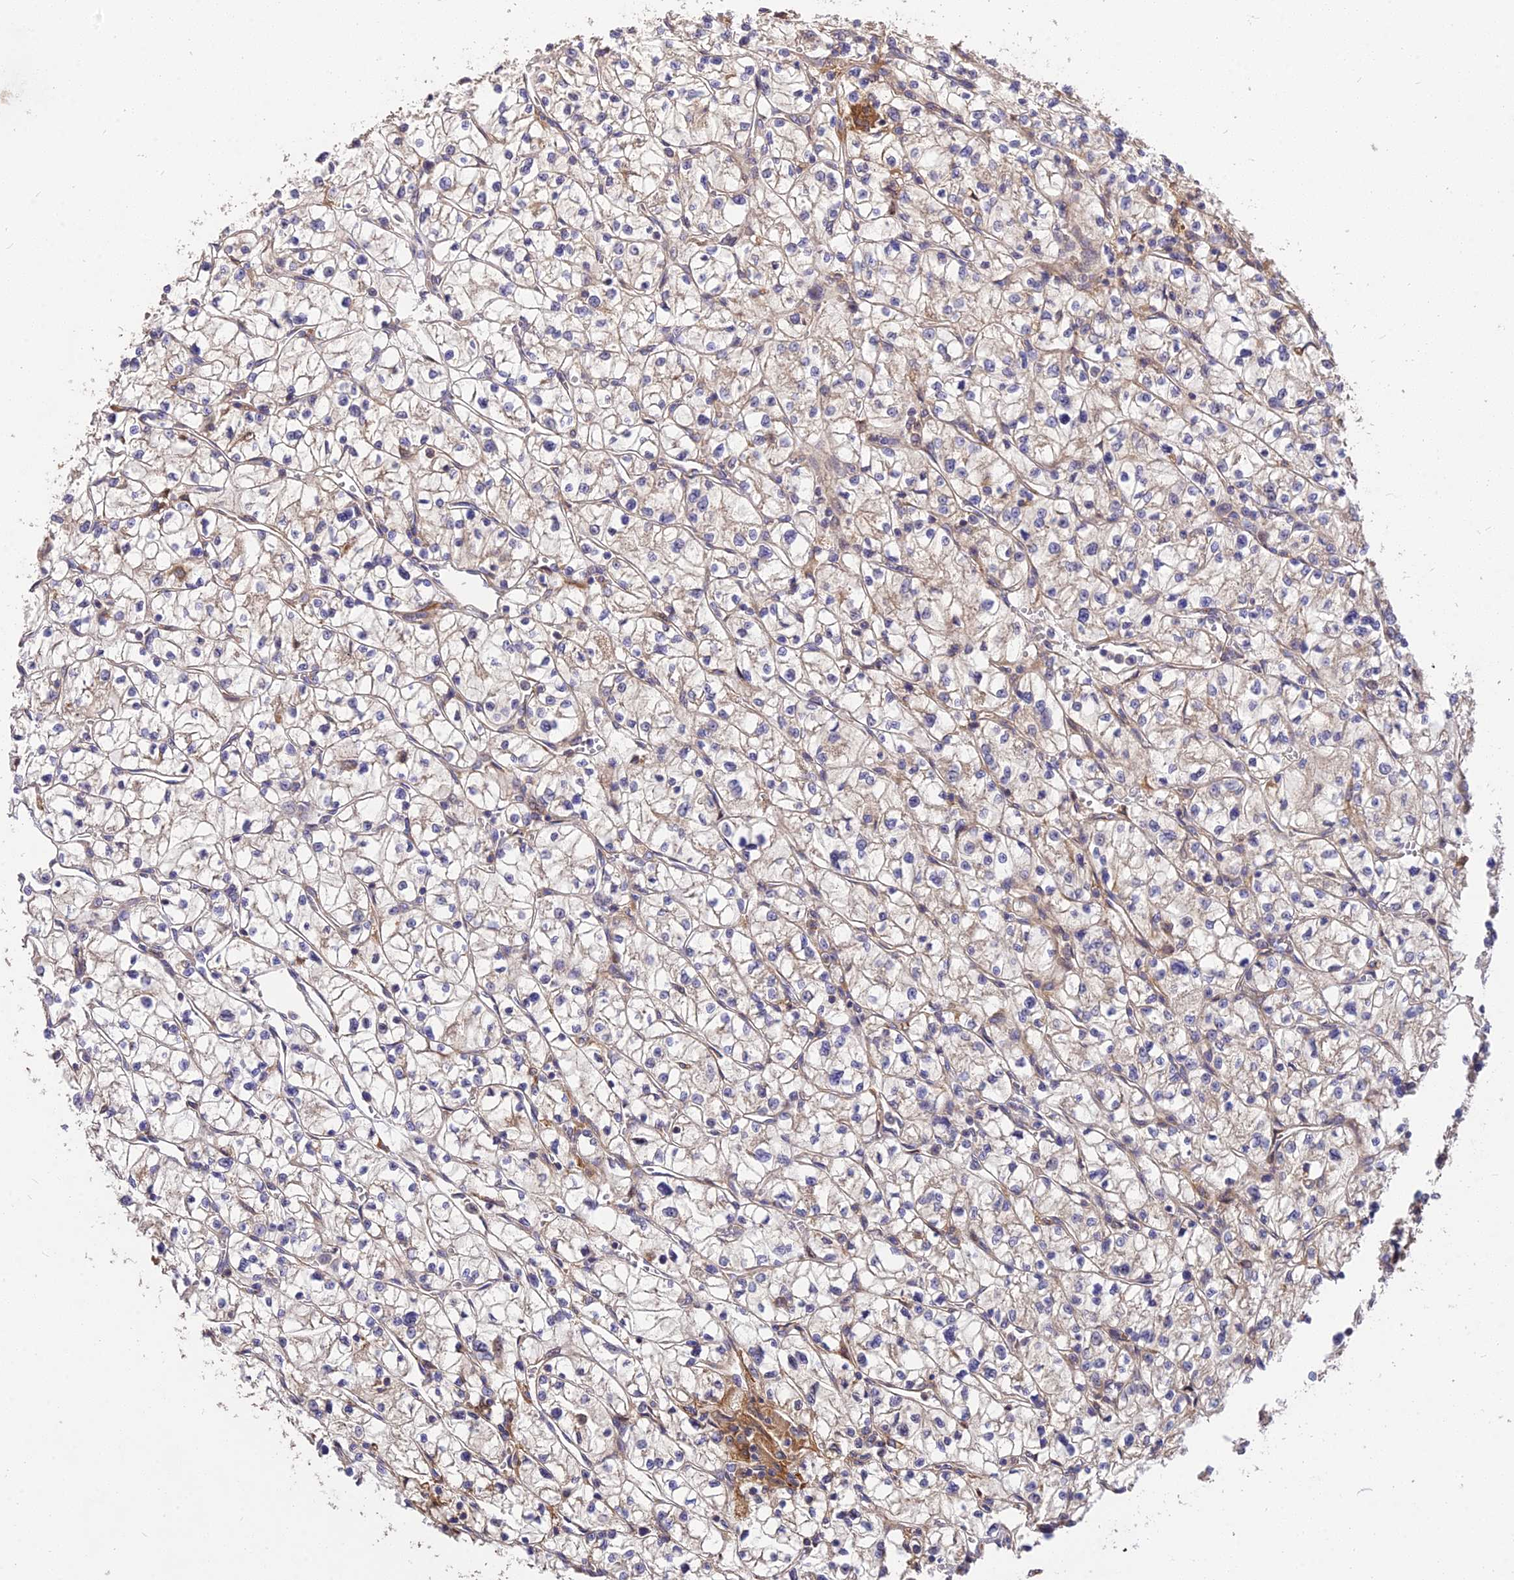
{"staining": {"intensity": "weak", "quantity": "<25%", "location": "cytoplasmic/membranous"}, "tissue": "renal cancer", "cell_type": "Tumor cells", "image_type": "cancer", "snomed": [{"axis": "morphology", "description": "Adenocarcinoma, NOS"}, {"axis": "topography", "description": "Kidney"}], "caption": "This is a photomicrograph of IHC staining of renal cancer, which shows no positivity in tumor cells. (Immunohistochemistry (ihc), brightfield microscopy, high magnification).", "gene": "ROCK1", "patient": {"sex": "female", "age": 64}}